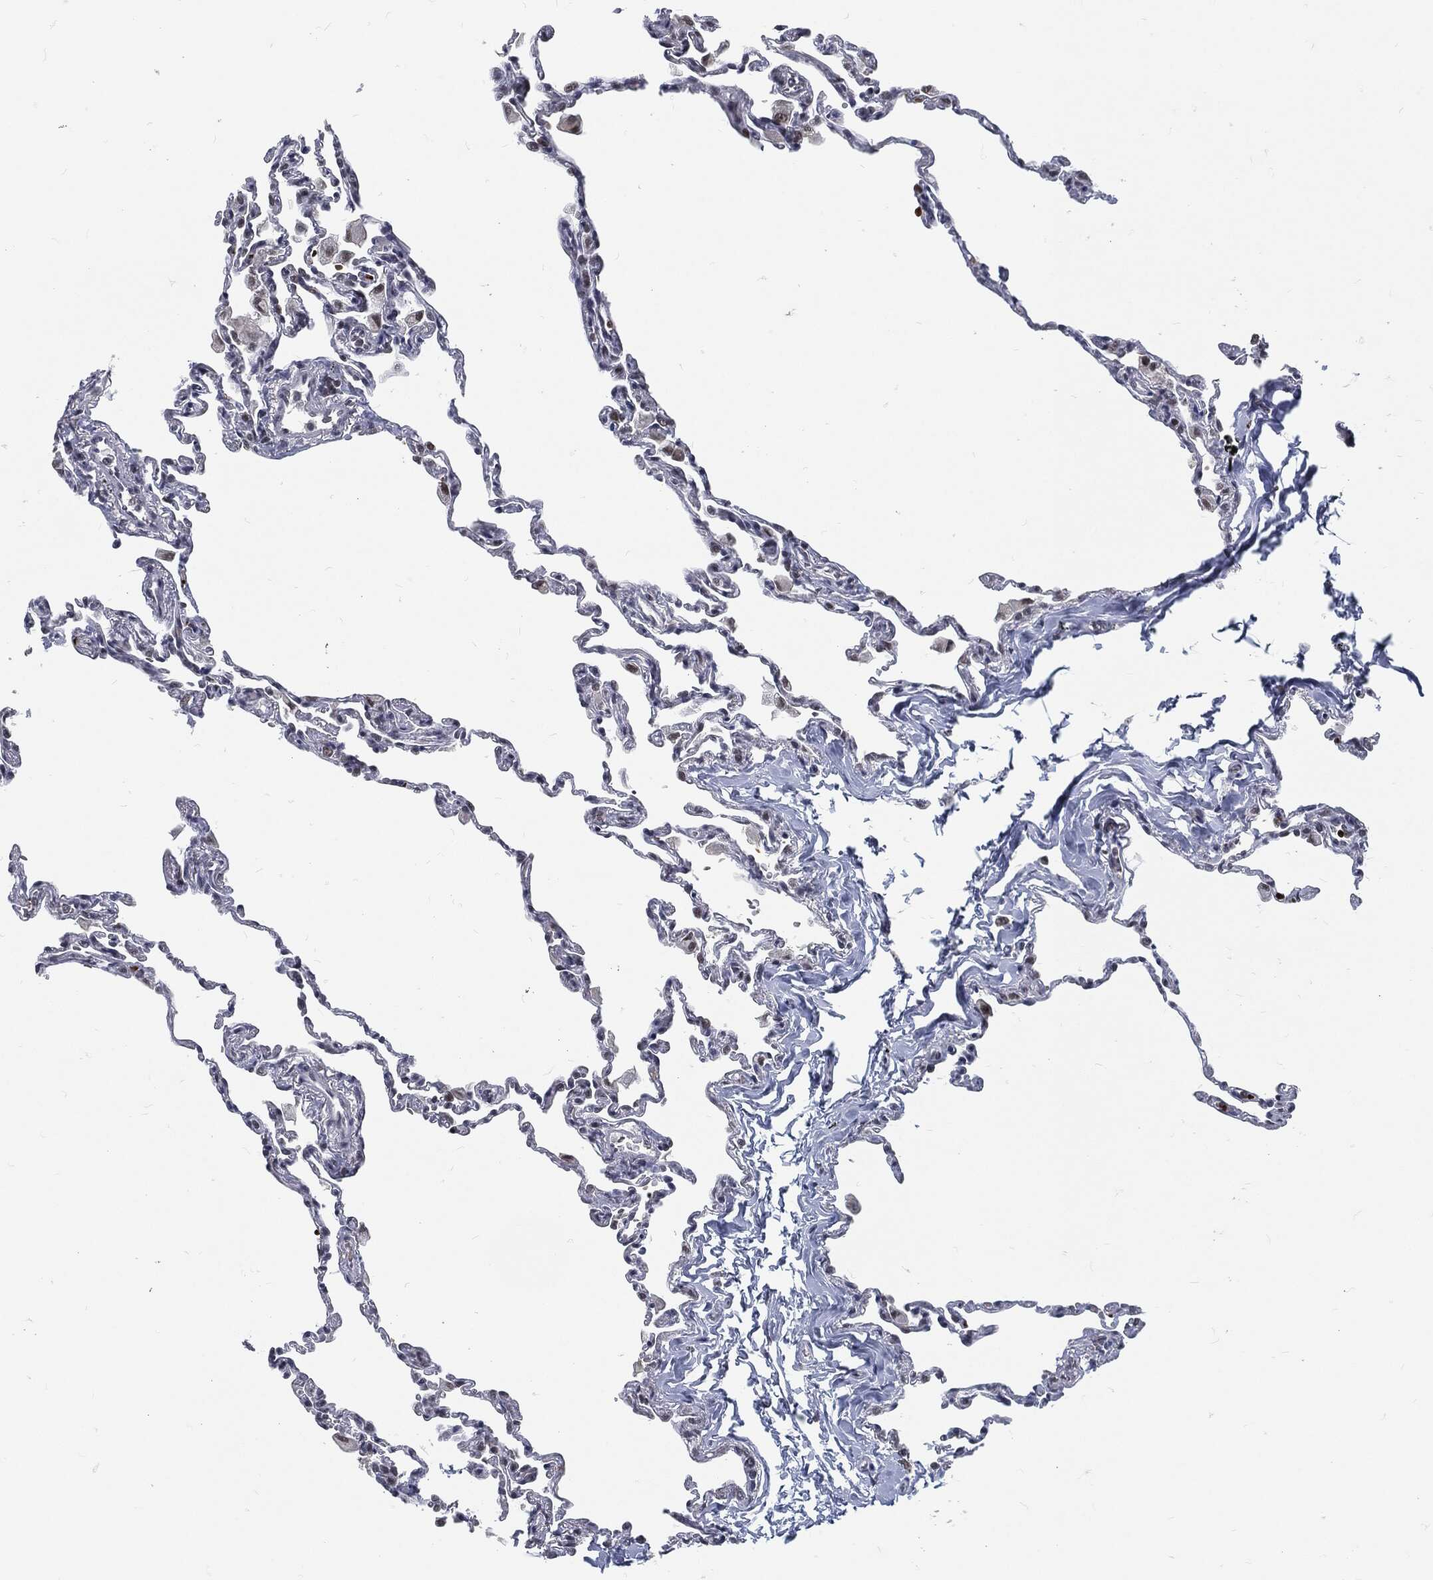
{"staining": {"intensity": "strong", "quantity": "<25%", "location": "nuclear"}, "tissue": "lung", "cell_type": "Alveolar cells", "image_type": "normal", "snomed": [{"axis": "morphology", "description": "Normal tissue, NOS"}, {"axis": "topography", "description": "Lung"}], "caption": "The immunohistochemical stain shows strong nuclear staining in alveolar cells of benign lung. (Stains: DAB (3,3'-diaminobenzidine) in brown, nuclei in blue, Microscopy: brightfield microscopy at high magnification).", "gene": "ANXA1", "patient": {"sex": "female", "age": 57}}